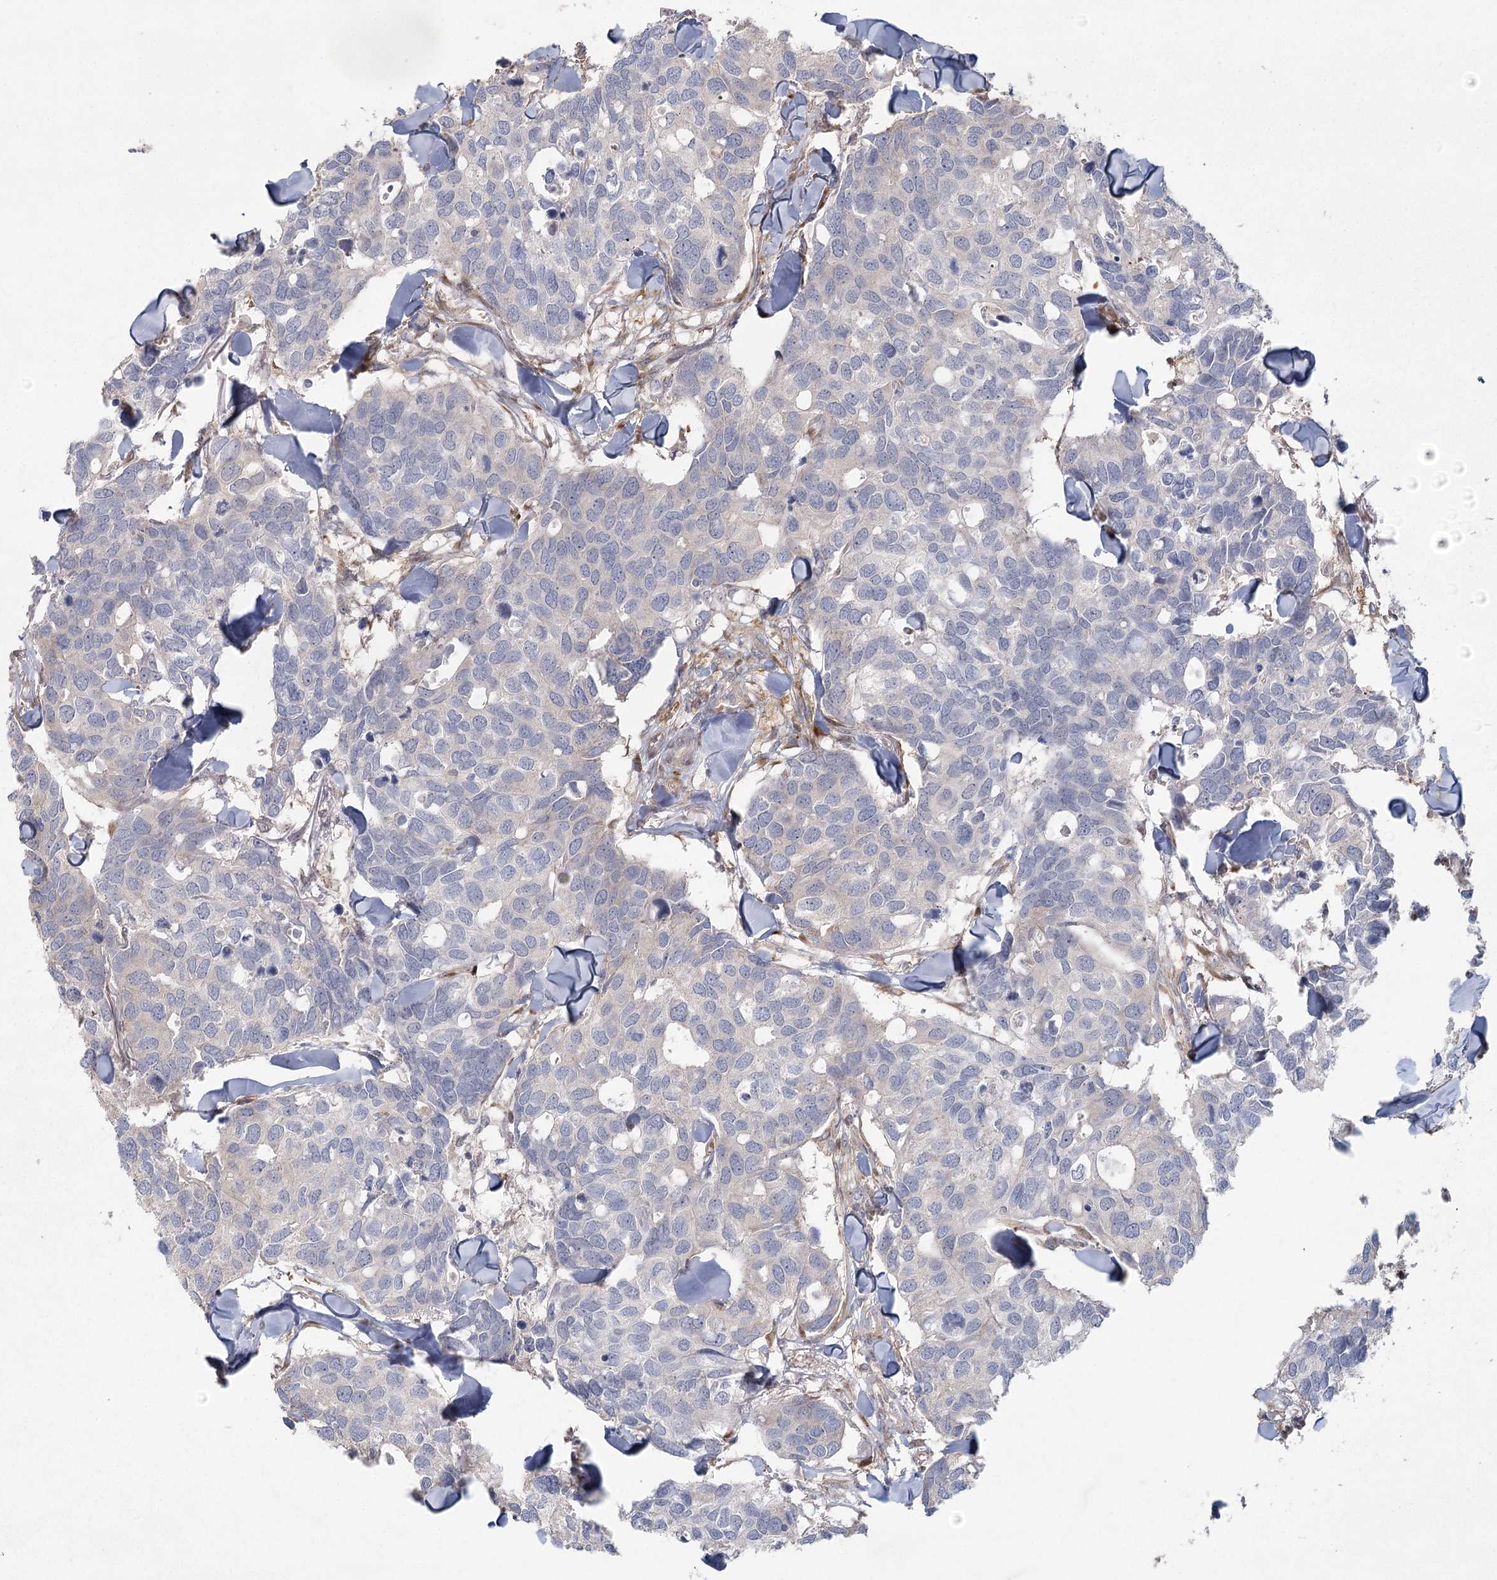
{"staining": {"intensity": "negative", "quantity": "none", "location": "none"}, "tissue": "breast cancer", "cell_type": "Tumor cells", "image_type": "cancer", "snomed": [{"axis": "morphology", "description": "Duct carcinoma"}, {"axis": "topography", "description": "Breast"}], "caption": "Tumor cells show no significant positivity in breast cancer.", "gene": "FAM110C", "patient": {"sex": "female", "age": 83}}